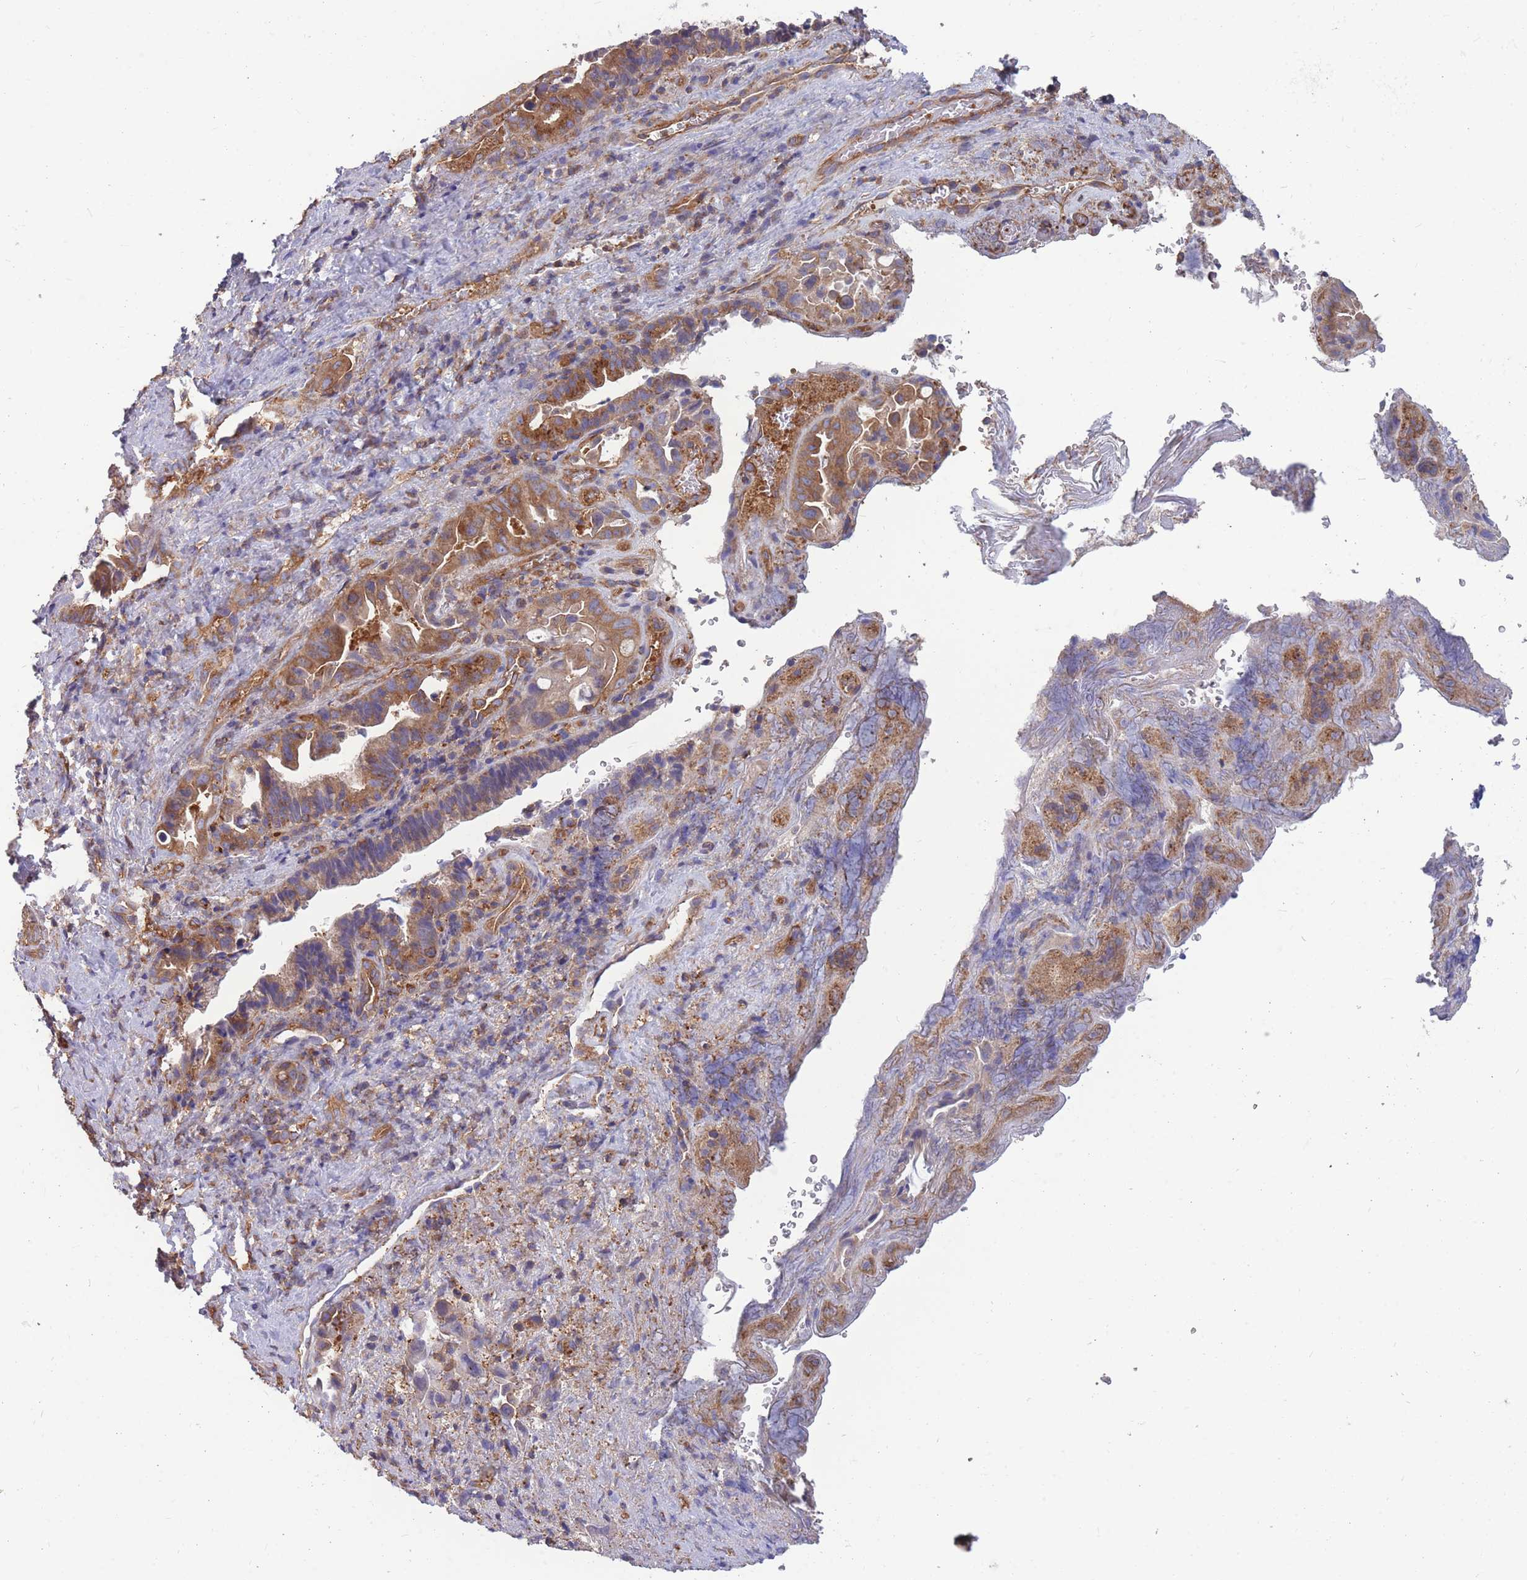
{"staining": {"intensity": "moderate", "quantity": ">75%", "location": "cytoplasmic/membranous"}, "tissue": "liver cancer", "cell_type": "Tumor cells", "image_type": "cancer", "snomed": [{"axis": "morphology", "description": "Cholangiocarcinoma"}, {"axis": "topography", "description": "Liver"}], "caption": "Brown immunohistochemical staining in human cholangiocarcinoma (liver) exhibits moderate cytoplasmic/membranous positivity in approximately >75% of tumor cells. The staining was performed using DAB (3,3'-diaminobenzidine), with brown indicating positive protein expression. Nuclei are stained blue with hematoxylin.", "gene": "GGA1", "patient": {"sex": "female", "age": 68}}